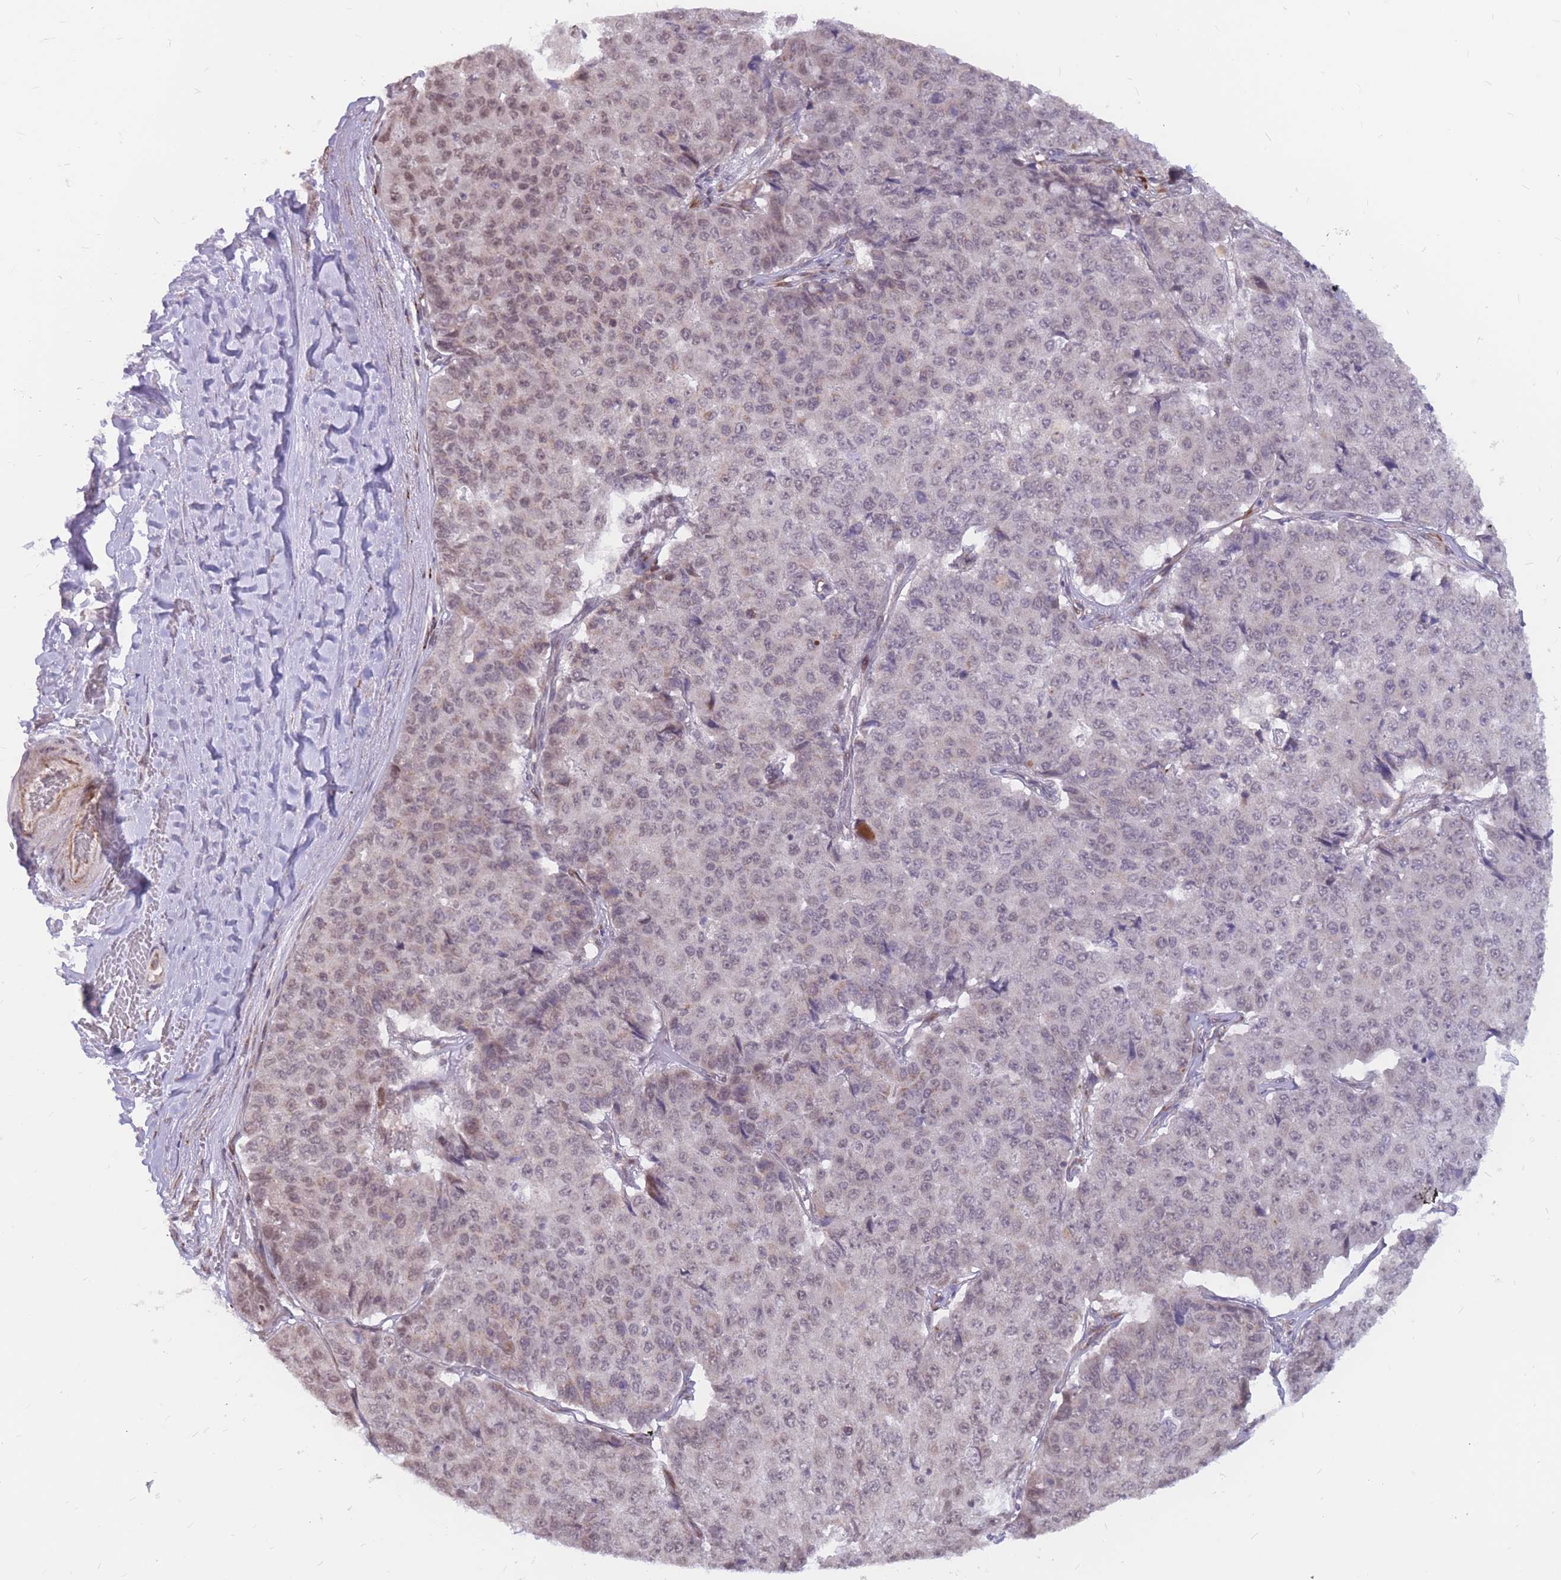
{"staining": {"intensity": "weak", "quantity": "<25%", "location": "nuclear"}, "tissue": "pancreatic cancer", "cell_type": "Tumor cells", "image_type": "cancer", "snomed": [{"axis": "morphology", "description": "Adenocarcinoma, NOS"}, {"axis": "topography", "description": "Pancreas"}], "caption": "This is a histopathology image of immunohistochemistry (IHC) staining of adenocarcinoma (pancreatic), which shows no expression in tumor cells.", "gene": "ADD2", "patient": {"sex": "male", "age": 50}}